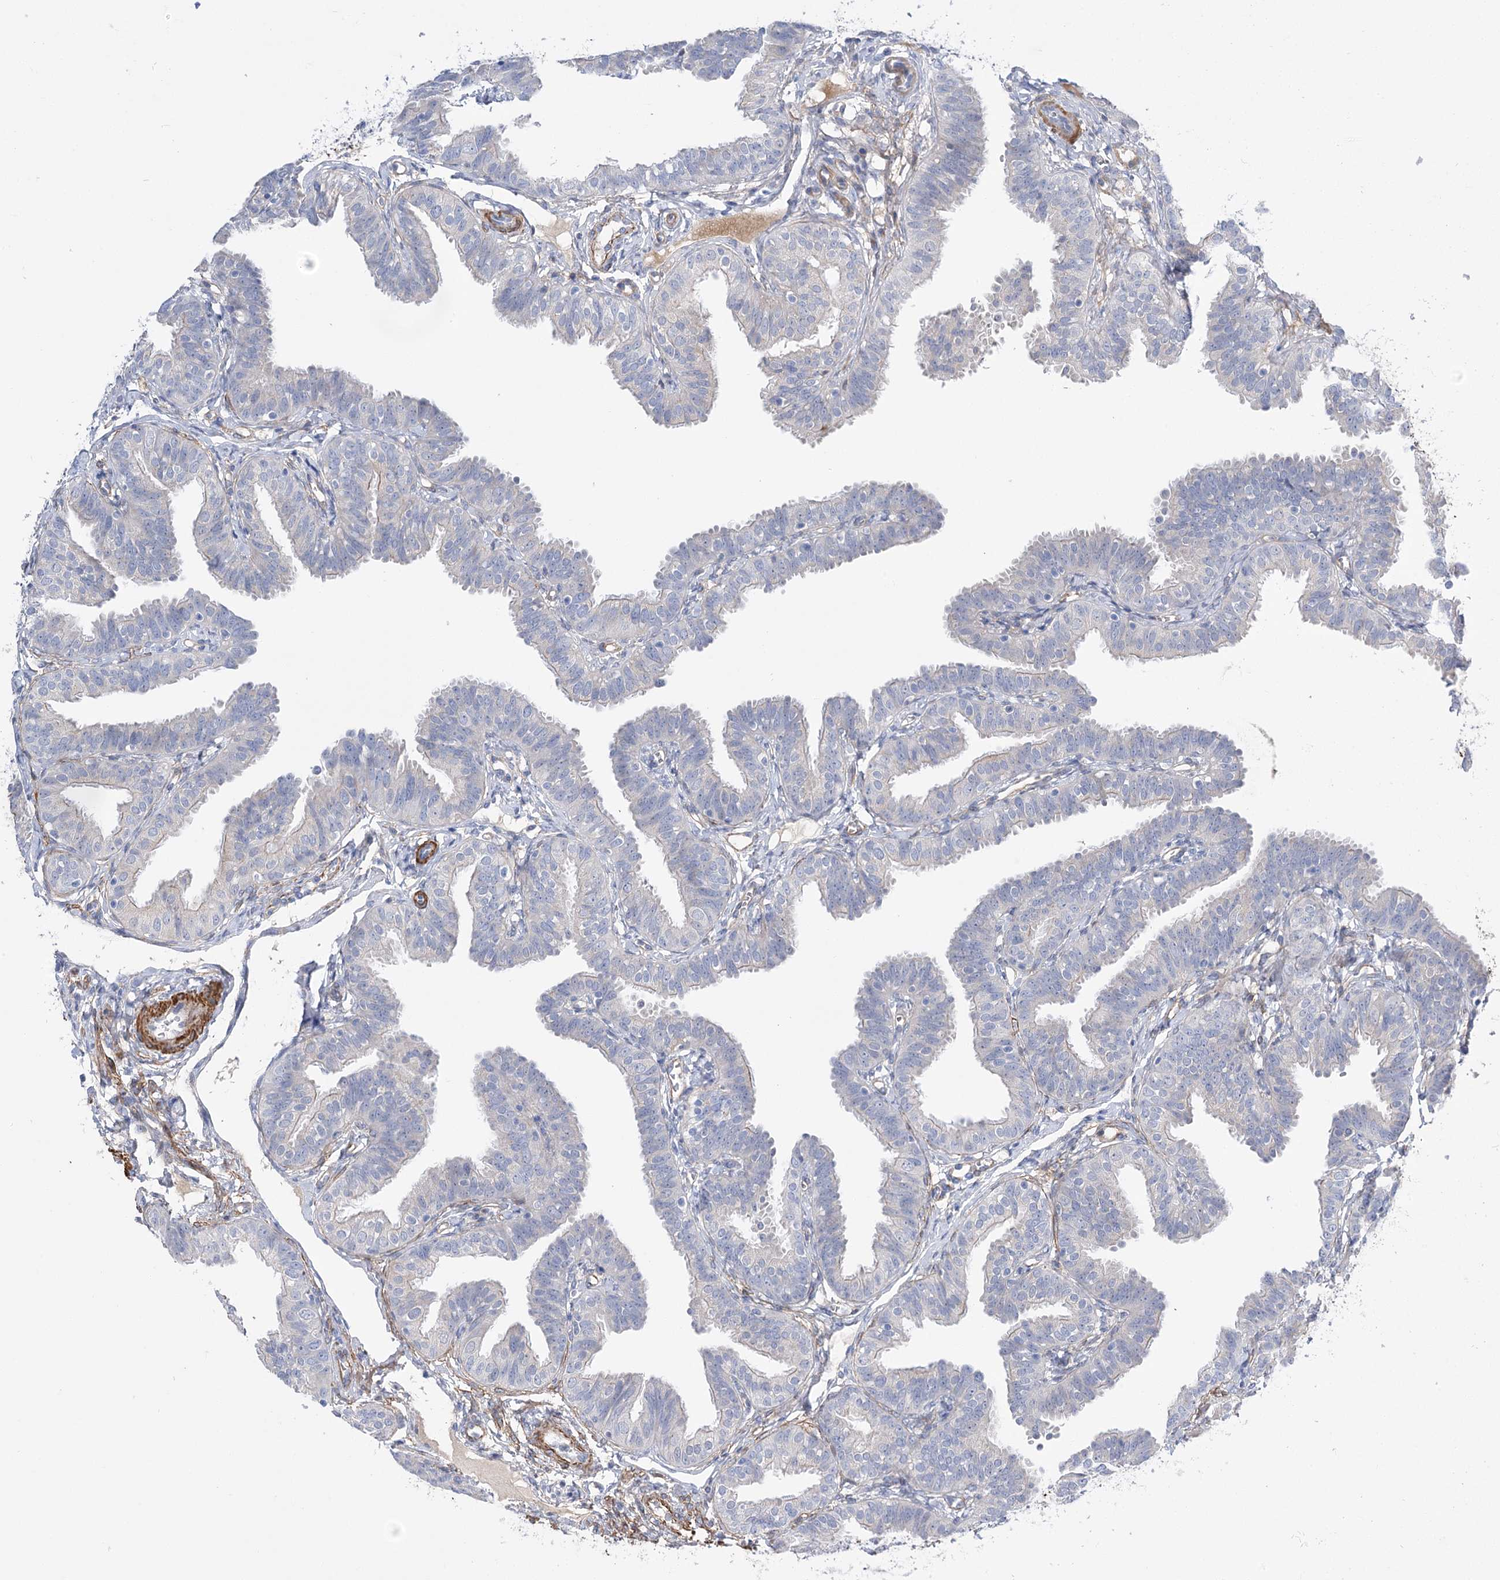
{"staining": {"intensity": "negative", "quantity": "none", "location": "none"}, "tissue": "fallopian tube", "cell_type": "Glandular cells", "image_type": "normal", "snomed": [{"axis": "morphology", "description": "Normal tissue, NOS"}, {"axis": "topography", "description": "Fallopian tube"}], "caption": "A micrograph of fallopian tube stained for a protein exhibits no brown staining in glandular cells. (Brightfield microscopy of DAB immunohistochemistry (IHC) at high magnification).", "gene": "WASHC3", "patient": {"sex": "female", "age": 35}}